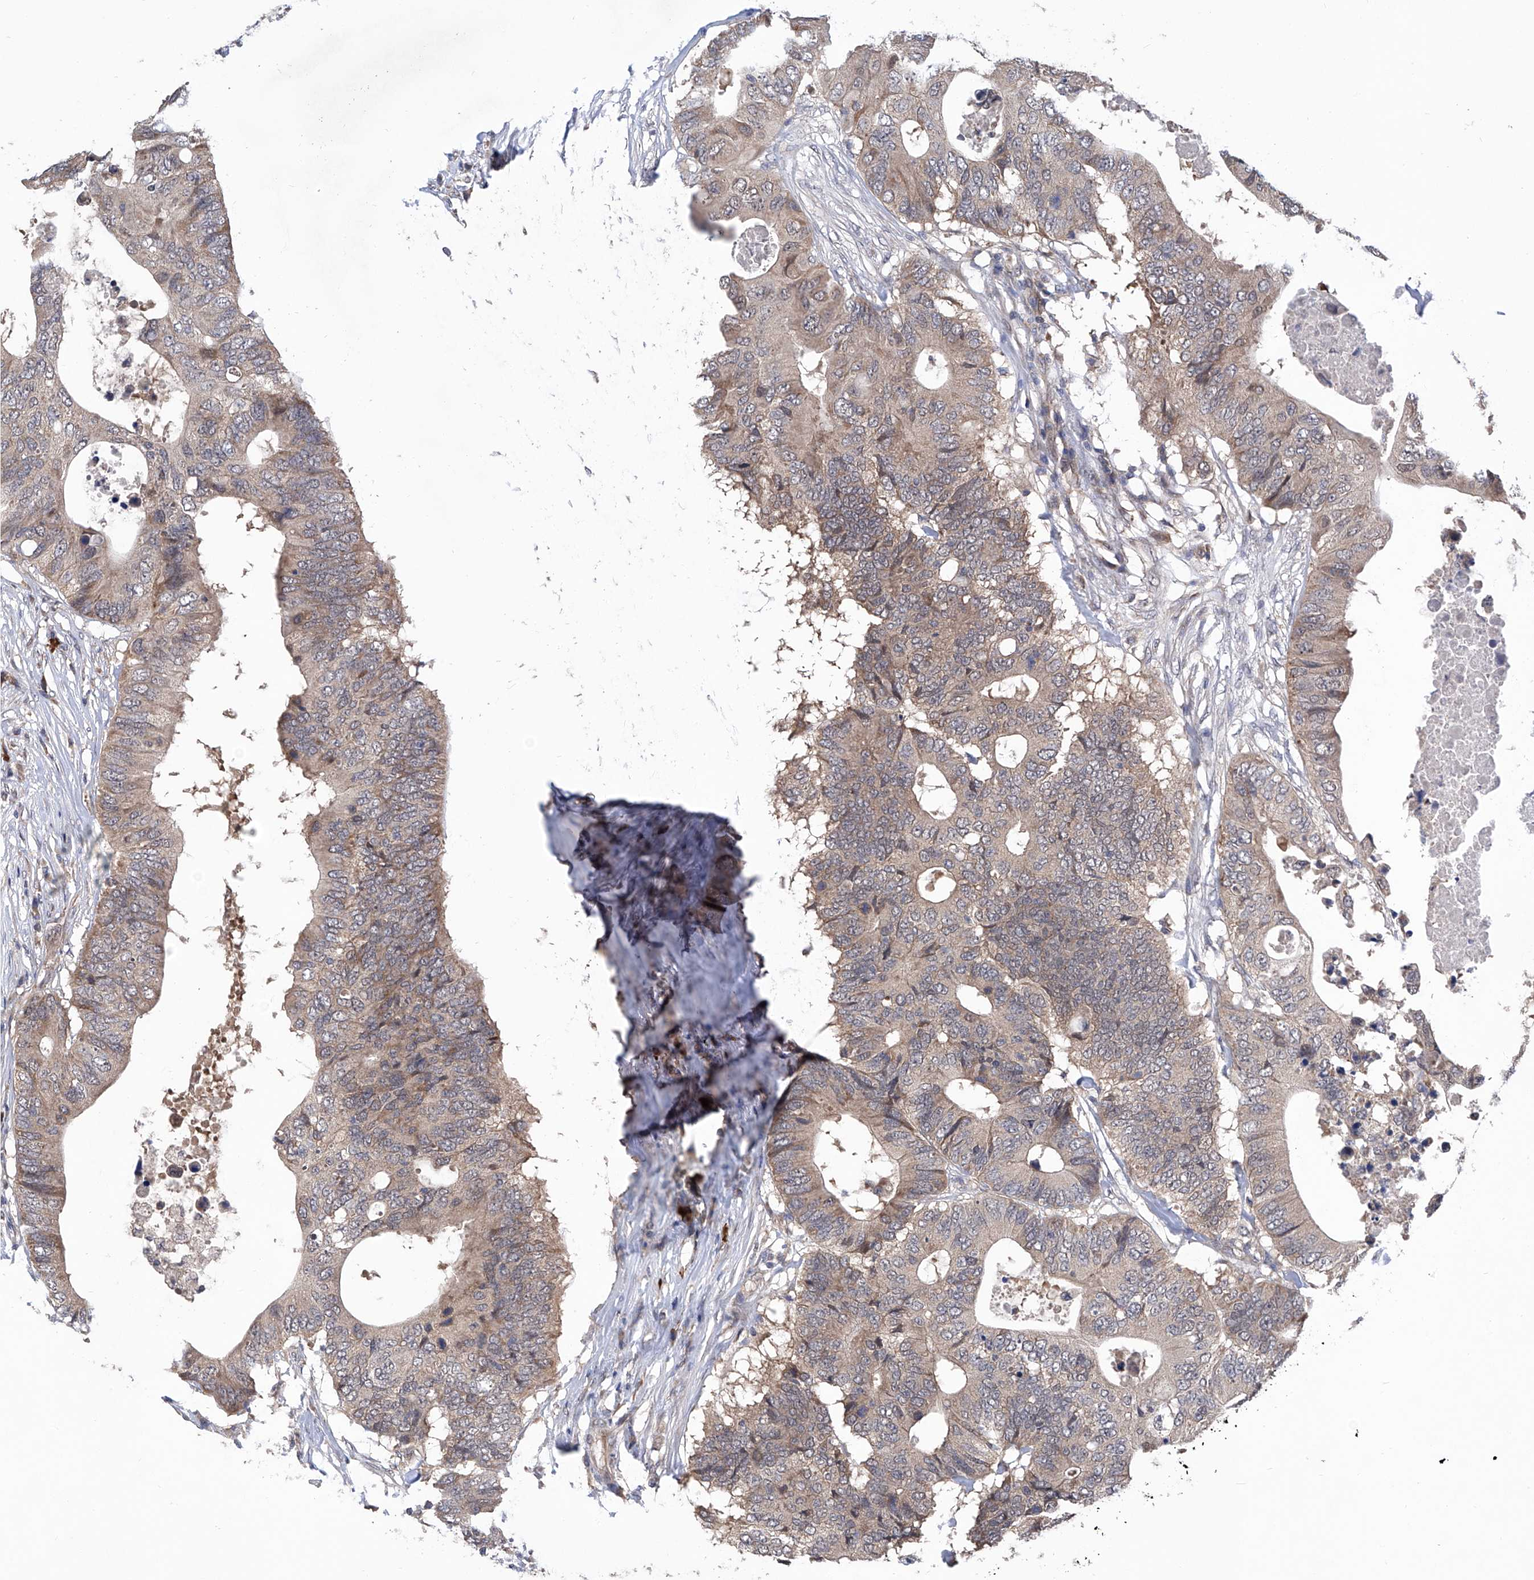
{"staining": {"intensity": "weak", "quantity": "25%-75%", "location": "cytoplasmic/membranous"}, "tissue": "colorectal cancer", "cell_type": "Tumor cells", "image_type": "cancer", "snomed": [{"axis": "morphology", "description": "Adenocarcinoma, NOS"}, {"axis": "topography", "description": "Colon"}], "caption": "High-magnification brightfield microscopy of colorectal cancer (adenocarcinoma) stained with DAB (brown) and counterstained with hematoxylin (blue). tumor cells exhibit weak cytoplasmic/membranous staining is appreciated in approximately25%-75% of cells.", "gene": "USP45", "patient": {"sex": "male", "age": 71}}